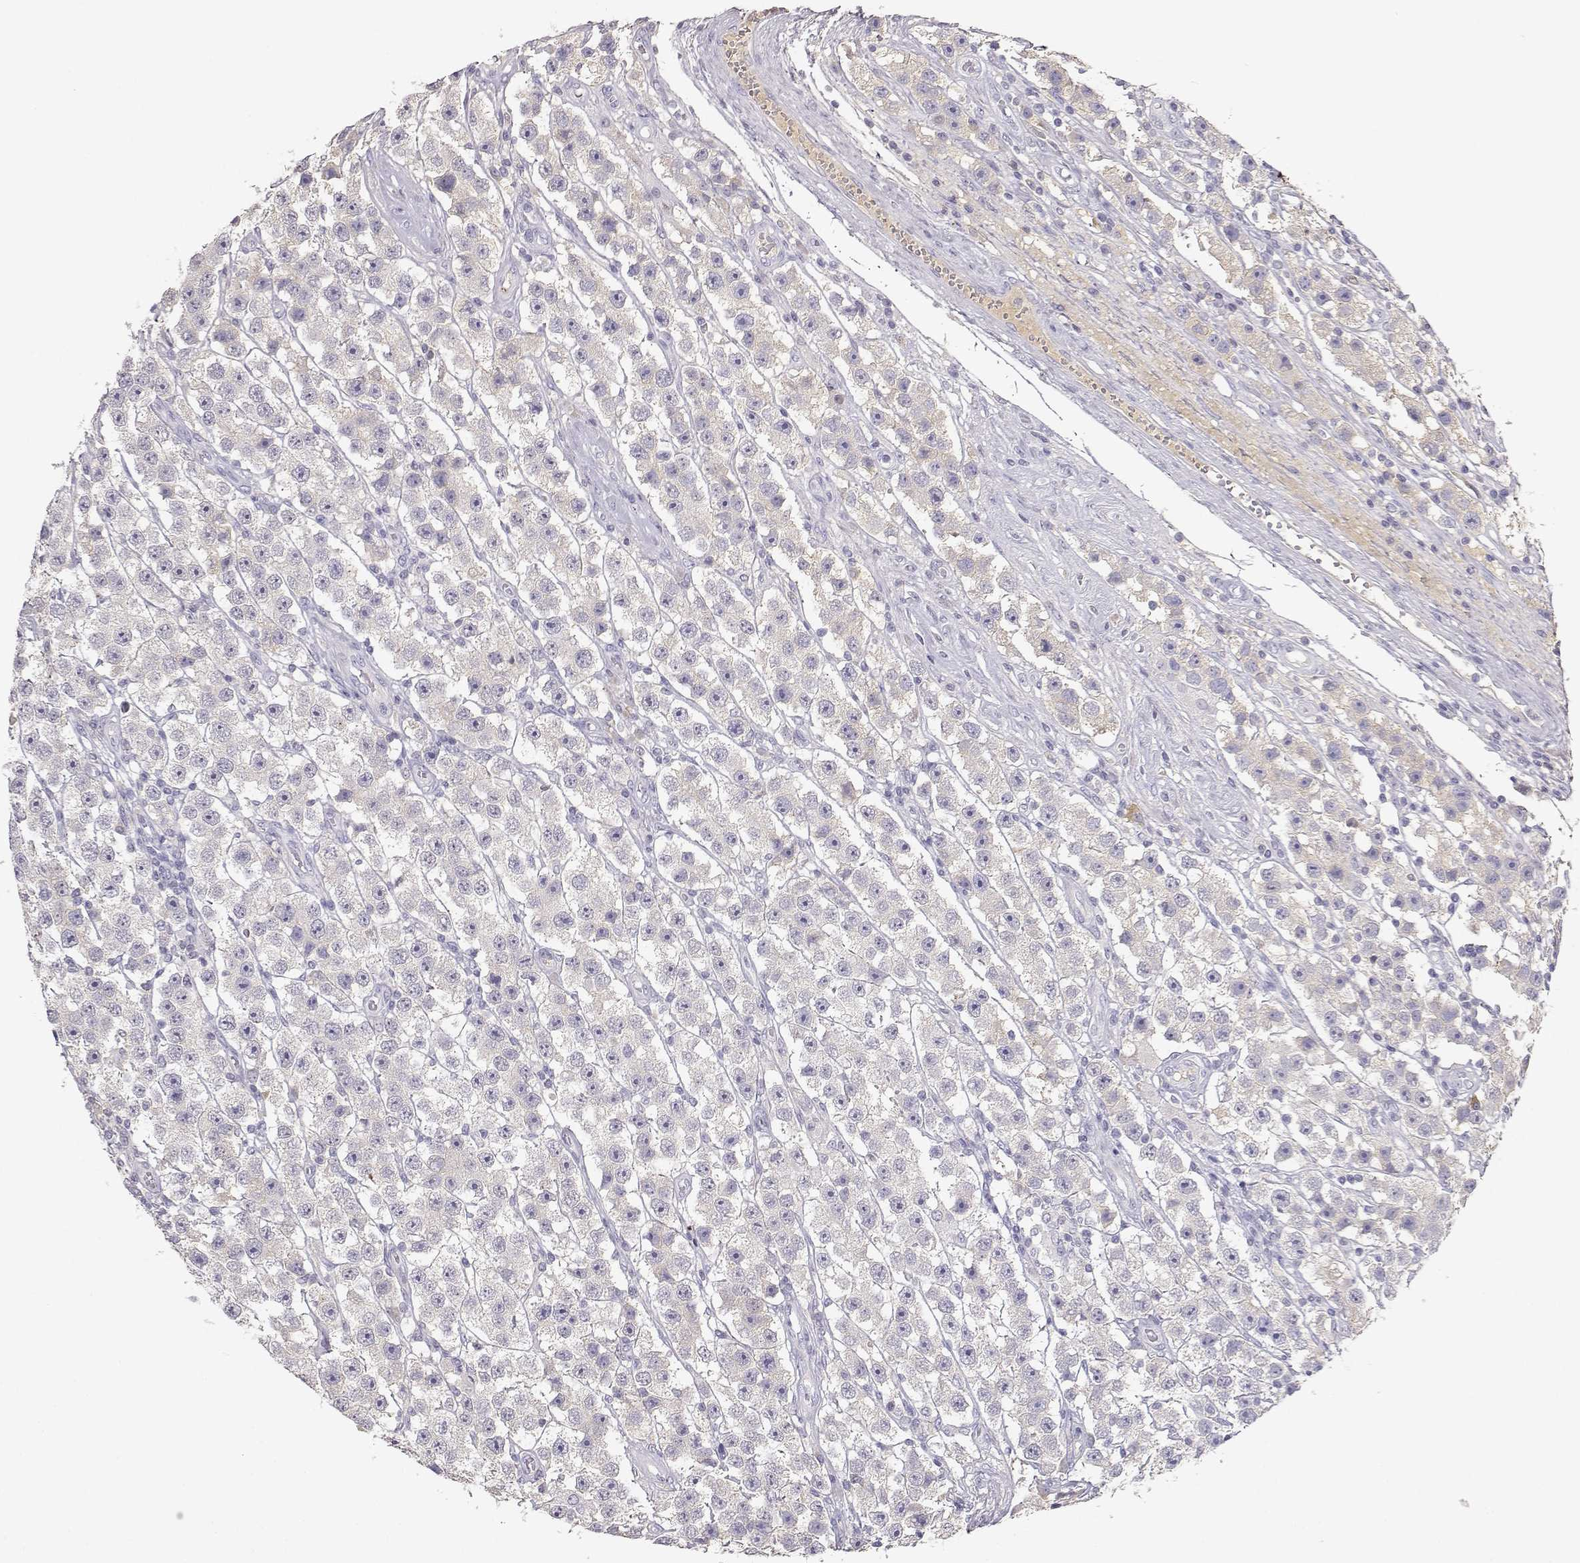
{"staining": {"intensity": "weak", "quantity": "25%-75%", "location": "cytoplasmic/membranous"}, "tissue": "testis cancer", "cell_type": "Tumor cells", "image_type": "cancer", "snomed": [{"axis": "morphology", "description": "Seminoma, NOS"}, {"axis": "topography", "description": "Testis"}], "caption": "An image showing weak cytoplasmic/membranous staining in about 25%-75% of tumor cells in testis cancer, as visualized by brown immunohistochemical staining.", "gene": "SLCO6A1", "patient": {"sex": "male", "age": 45}}